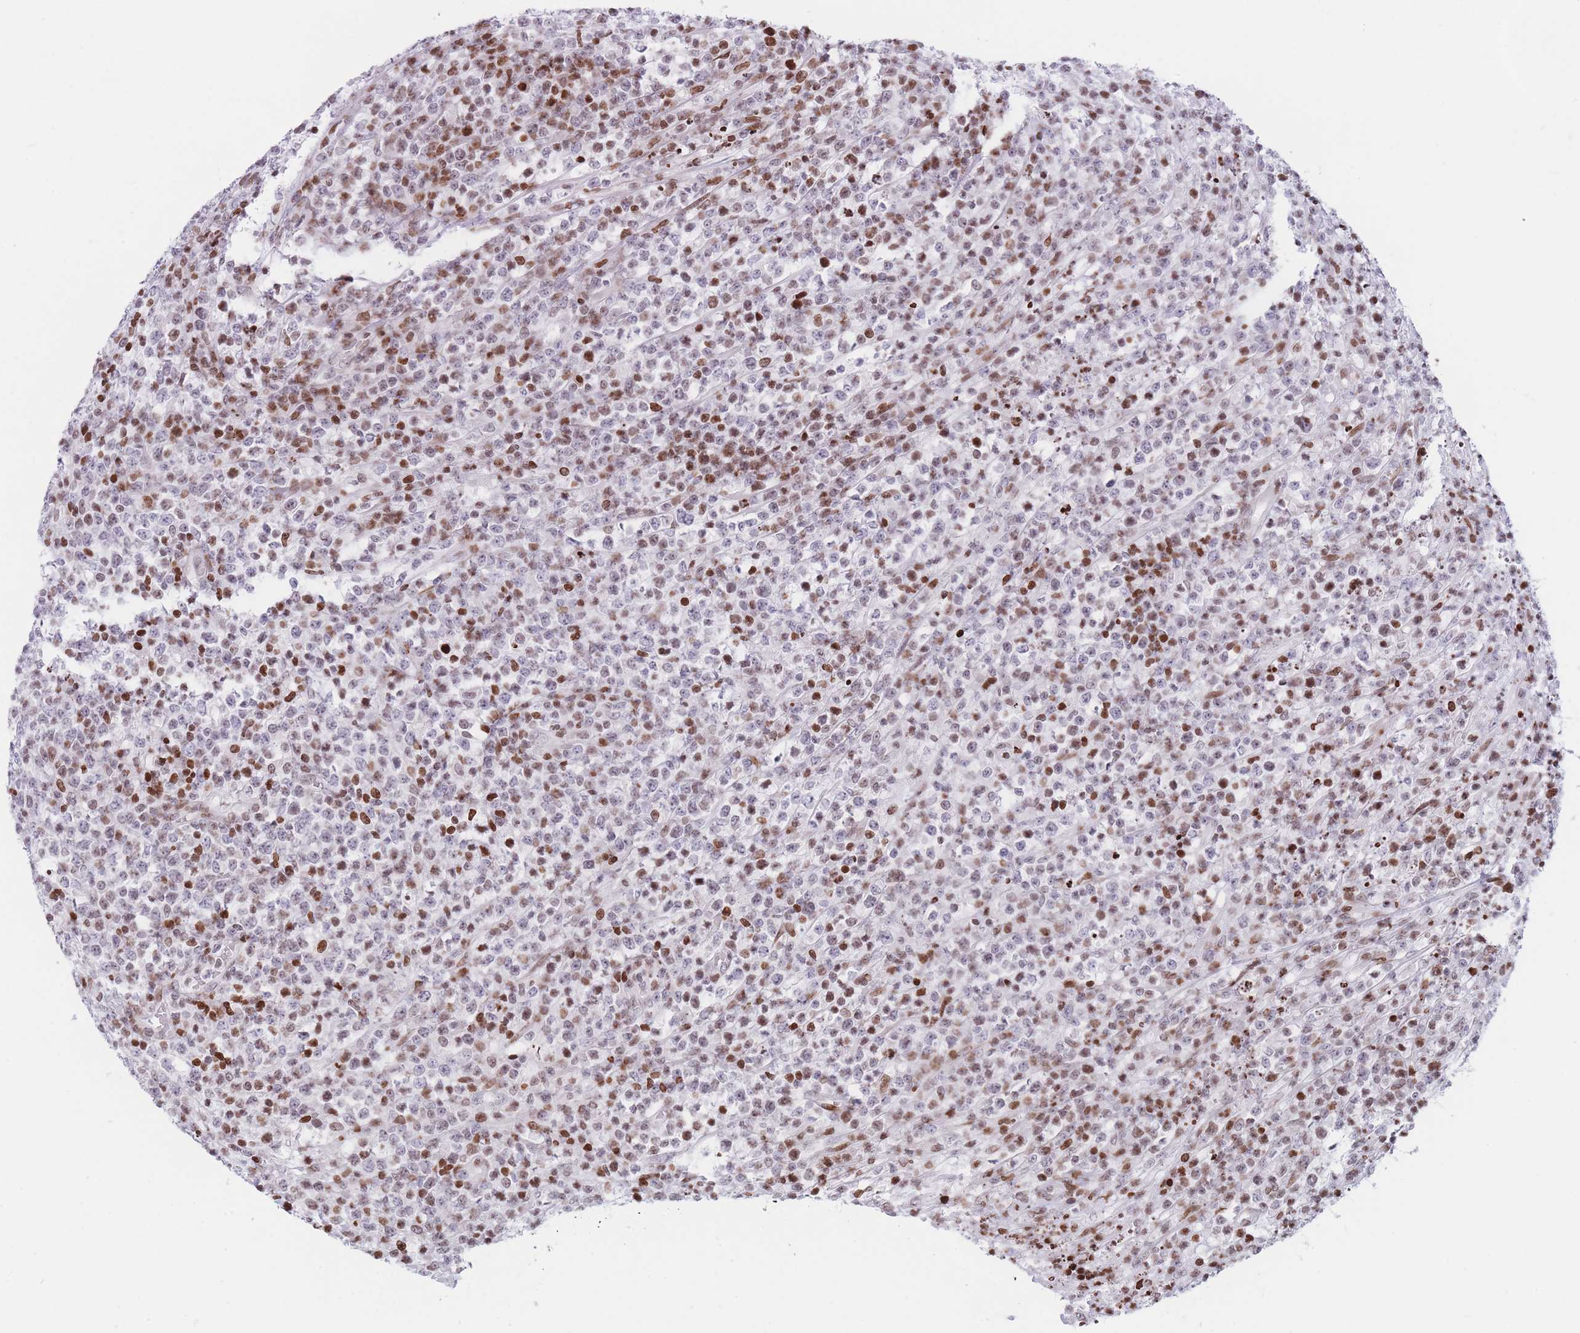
{"staining": {"intensity": "moderate", "quantity": "25%-75%", "location": "nuclear"}, "tissue": "lymphoma", "cell_type": "Tumor cells", "image_type": "cancer", "snomed": [{"axis": "morphology", "description": "Malignant lymphoma, non-Hodgkin's type, High grade"}, {"axis": "topography", "description": "Colon"}], "caption": "High-magnification brightfield microscopy of lymphoma stained with DAB (brown) and counterstained with hematoxylin (blue). tumor cells exhibit moderate nuclear expression is seen in approximately25%-75% of cells. The staining is performed using DAB brown chromogen to label protein expression. The nuclei are counter-stained blue using hematoxylin.", "gene": "AK9", "patient": {"sex": "female", "age": 53}}